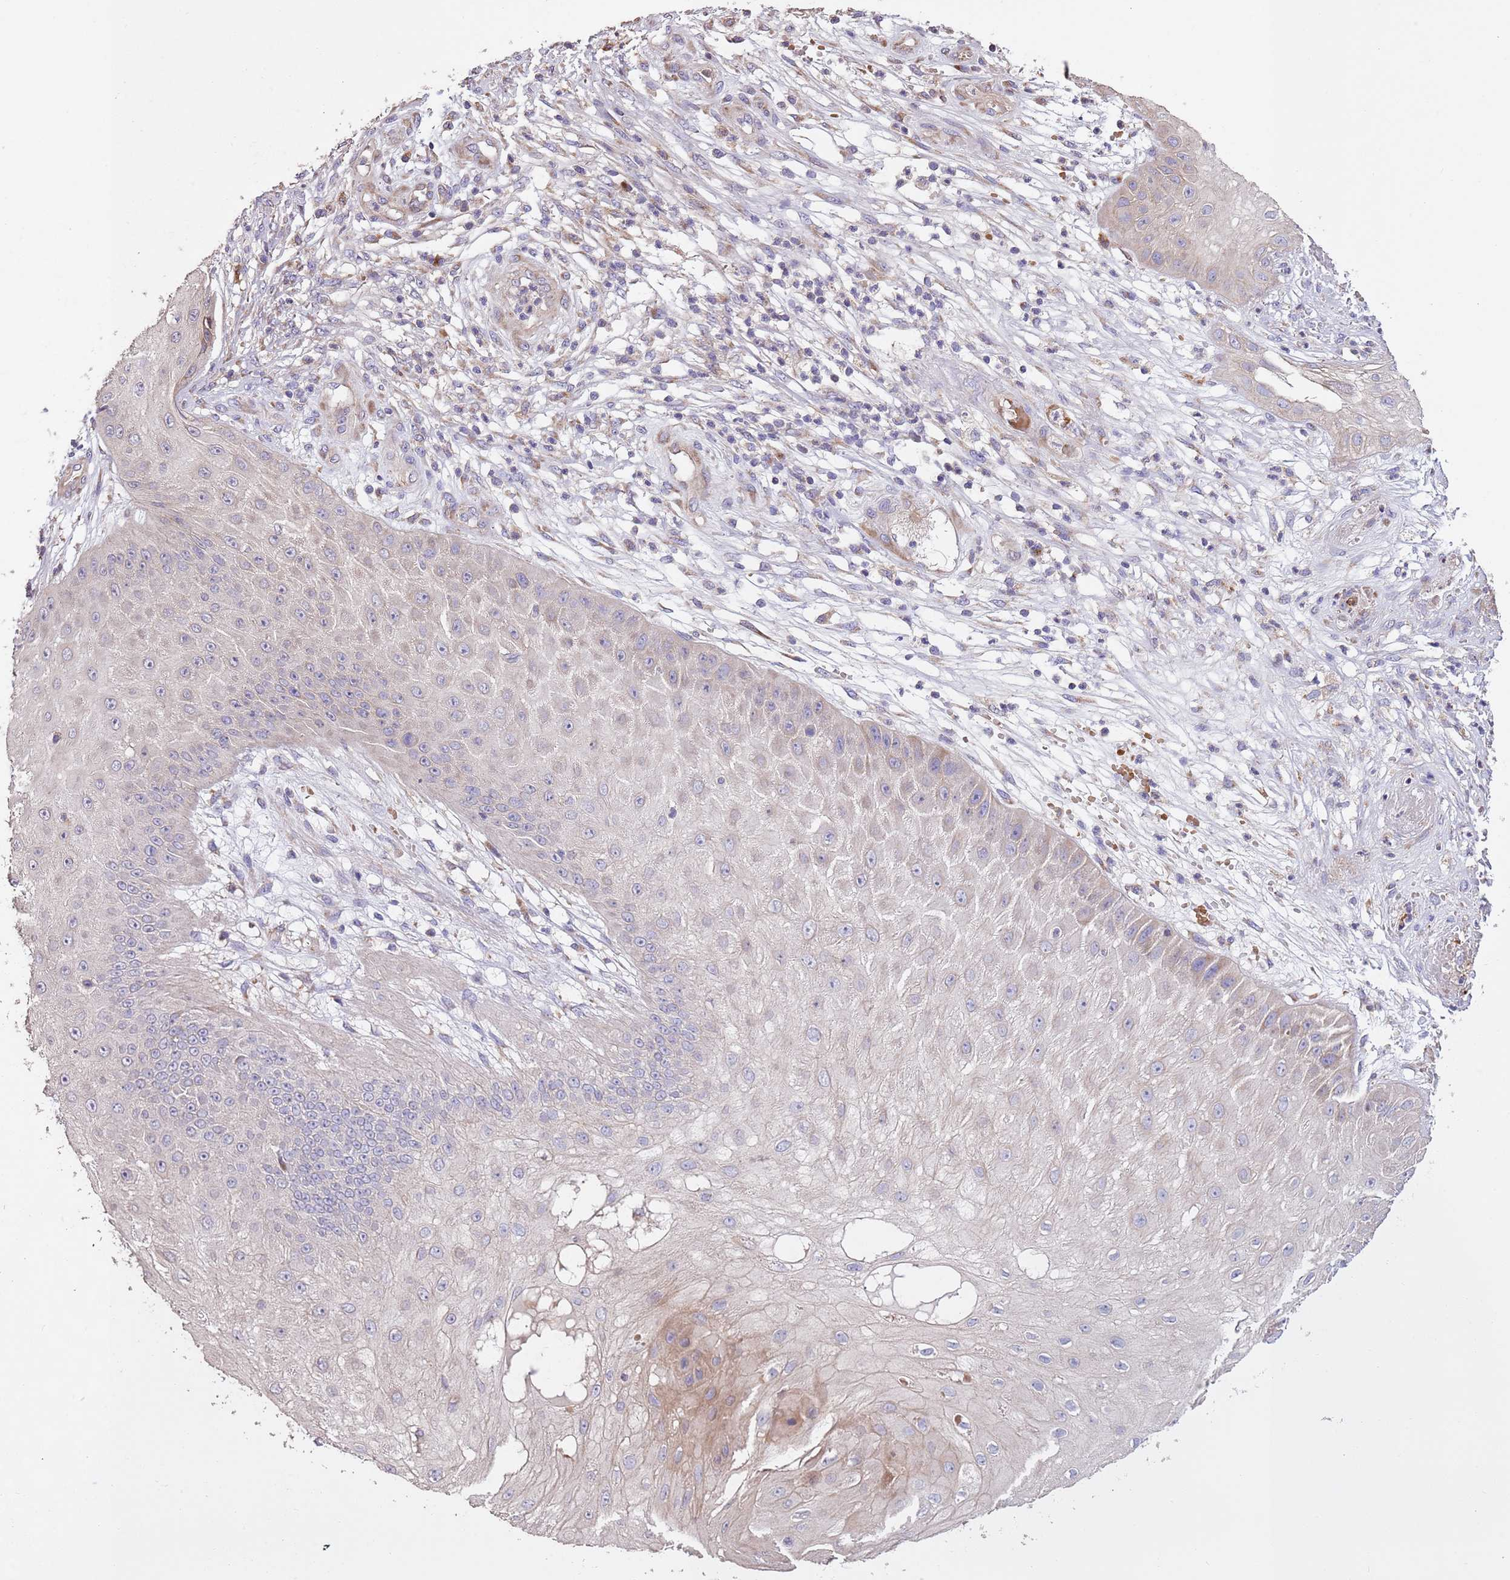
{"staining": {"intensity": "negative", "quantity": "none", "location": "none"}, "tissue": "skin cancer", "cell_type": "Tumor cells", "image_type": "cancer", "snomed": [{"axis": "morphology", "description": "Squamous cell carcinoma, NOS"}, {"axis": "topography", "description": "Skin"}], "caption": "Immunohistochemistry (IHC) image of skin cancer stained for a protein (brown), which exhibits no positivity in tumor cells.", "gene": "PIGA", "patient": {"sex": "male", "age": 70}}